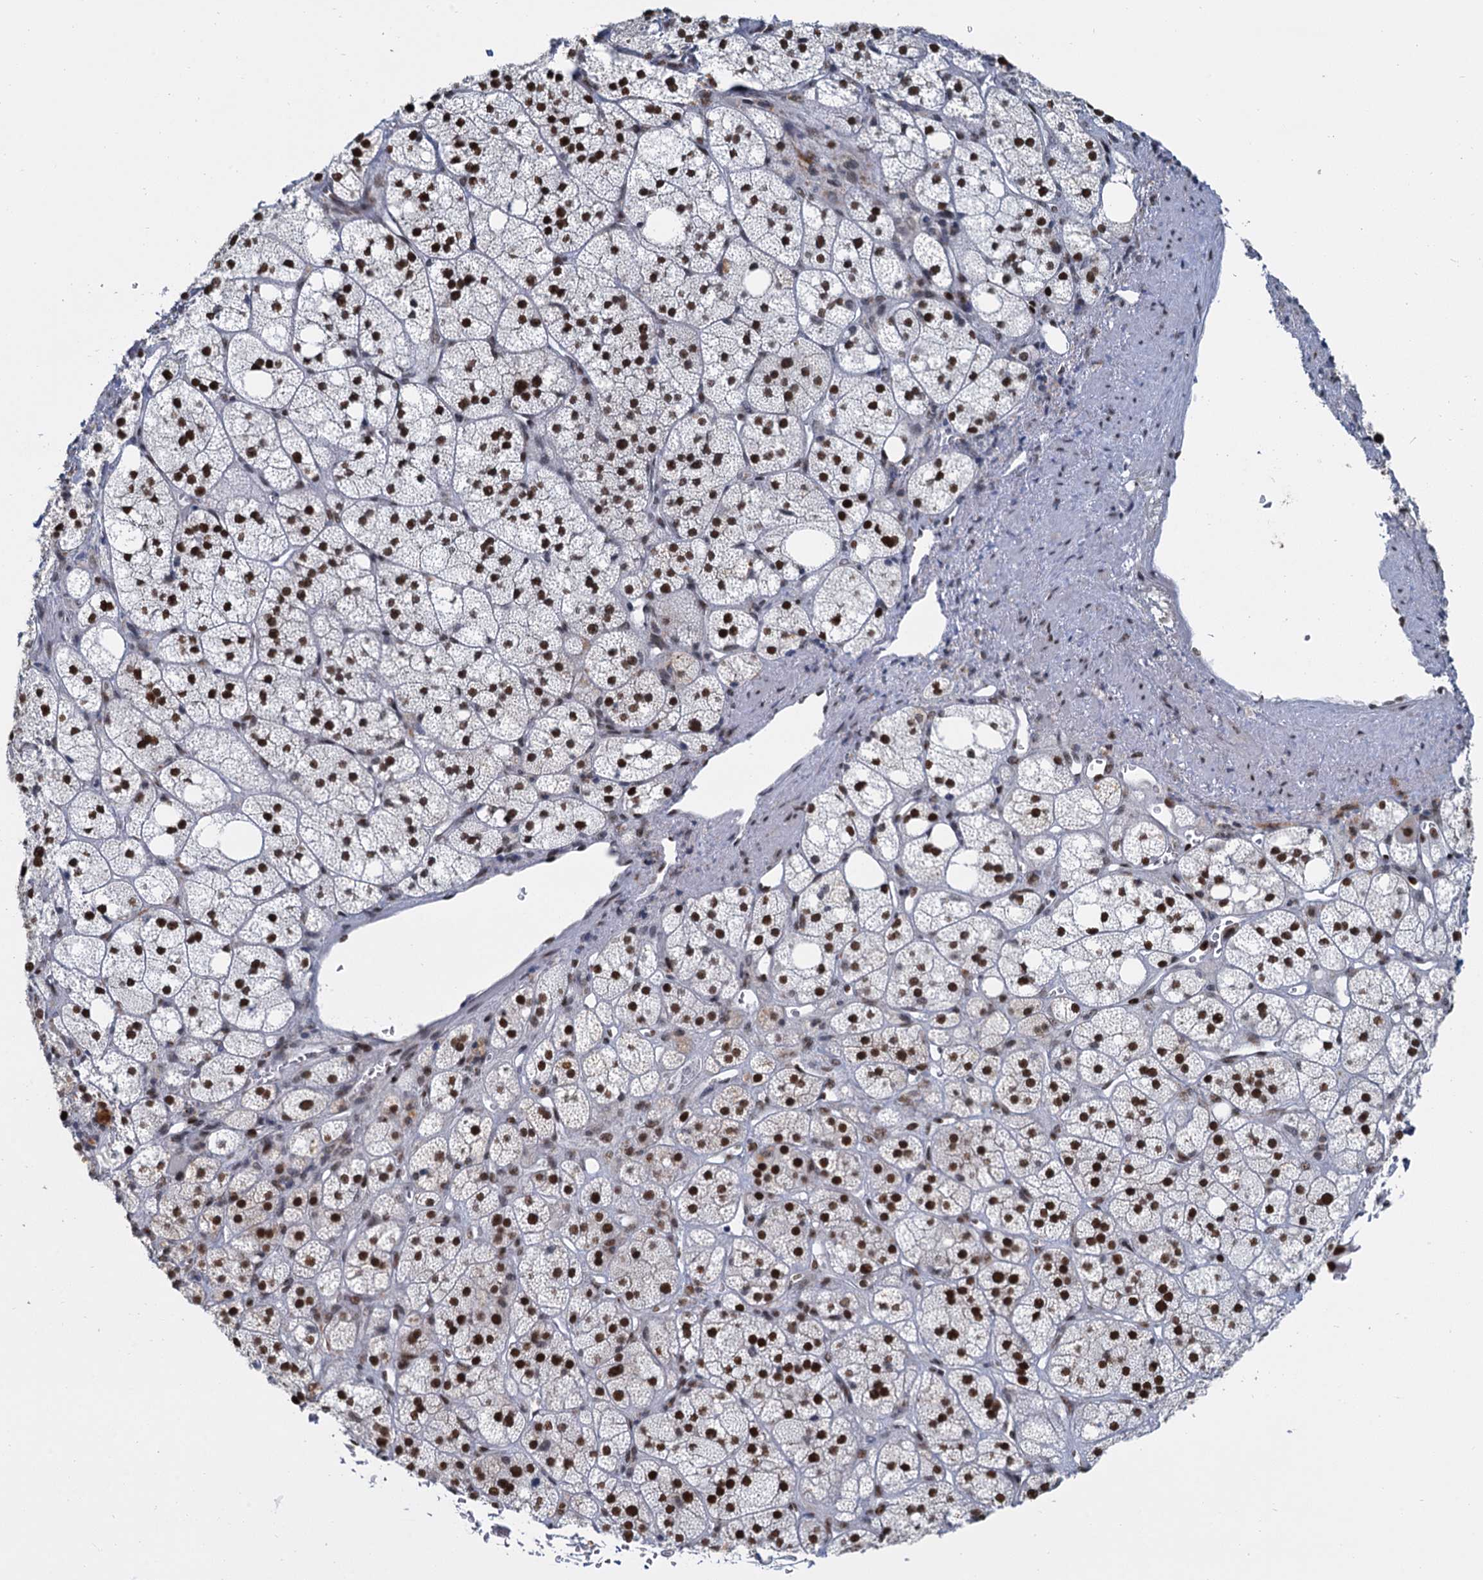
{"staining": {"intensity": "strong", "quantity": ">75%", "location": "nuclear"}, "tissue": "adrenal gland", "cell_type": "Glandular cells", "image_type": "normal", "snomed": [{"axis": "morphology", "description": "Normal tissue, NOS"}, {"axis": "topography", "description": "Adrenal gland"}], "caption": "Immunohistochemistry (DAB (3,3'-diaminobenzidine)) staining of normal human adrenal gland exhibits strong nuclear protein expression in approximately >75% of glandular cells. (Stains: DAB in brown, nuclei in blue, Microscopy: brightfield microscopy at high magnification).", "gene": "RPRD1A", "patient": {"sex": "male", "age": 61}}